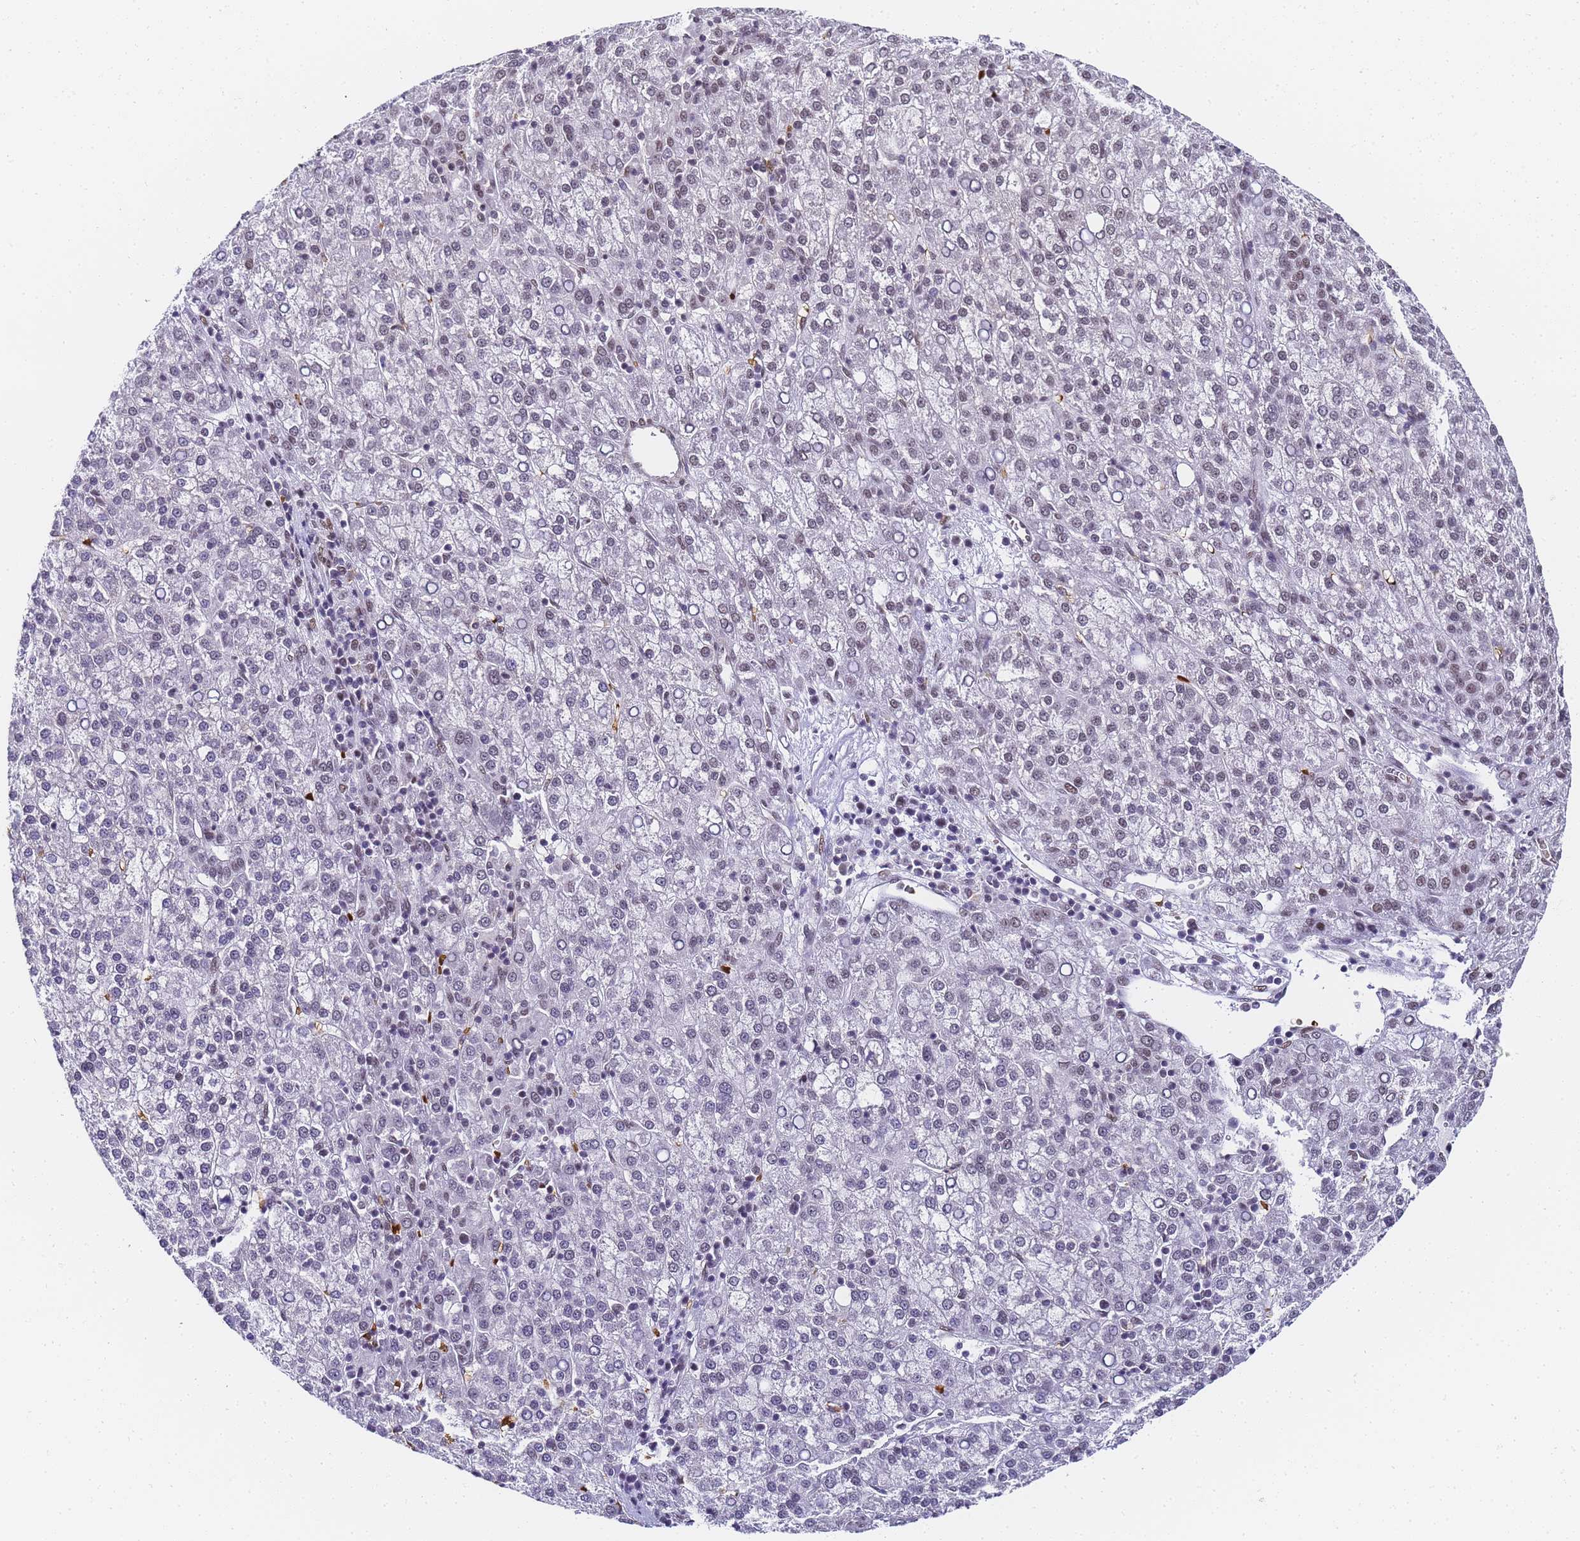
{"staining": {"intensity": "negative", "quantity": "none", "location": "none"}, "tissue": "liver cancer", "cell_type": "Tumor cells", "image_type": "cancer", "snomed": [{"axis": "morphology", "description": "Carcinoma, Hepatocellular, NOS"}, {"axis": "topography", "description": "Liver"}], "caption": "IHC micrograph of liver hepatocellular carcinoma stained for a protein (brown), which exhibits no staining in tumor cells.", "gene": "POLR1A", "patient": {"sex": "female", "age": 58}}